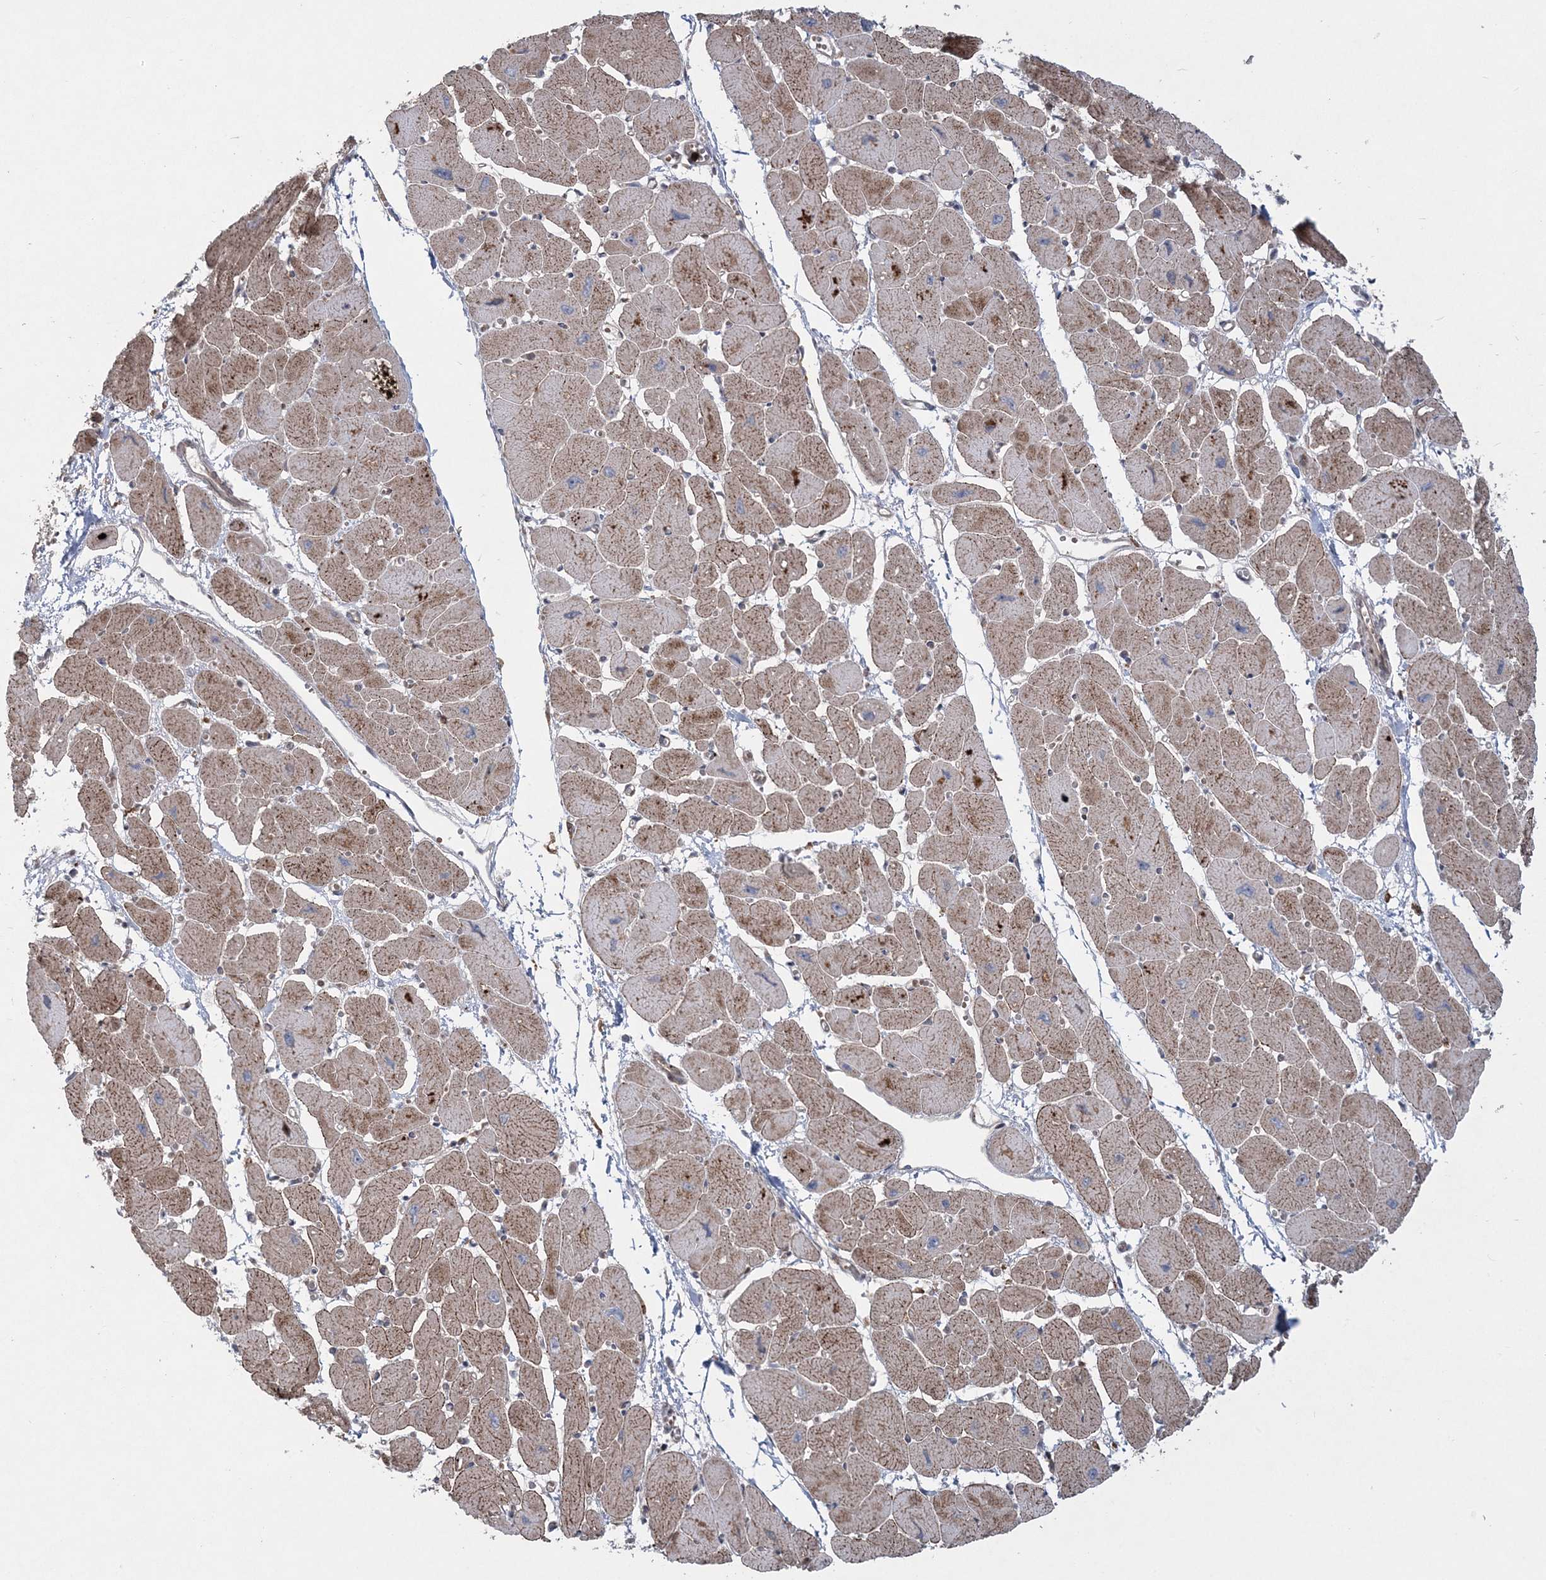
{"staining": {"intensity": "strong", "quantity": "25%-75%", "location": "cytoplasmic/membranous"}, "tissue": "heart muscle", "cell_type": "Cardiomyocytes", "image_type": "normal", "snomed": [{"axis": "morphology", "description": "Normal tissue, NOS"}, {"axis": "topography", "description": "Heart"}], "caption": "The histopathology image shows immunohistochemical staining of benign heart muscle. There is strong cytoplasmic/membranous expression is appreciated in about 25%-75% of cardiomyocytes.", "gene": "LRPPRC", "patient": {"sex": "female", "age": 54}}